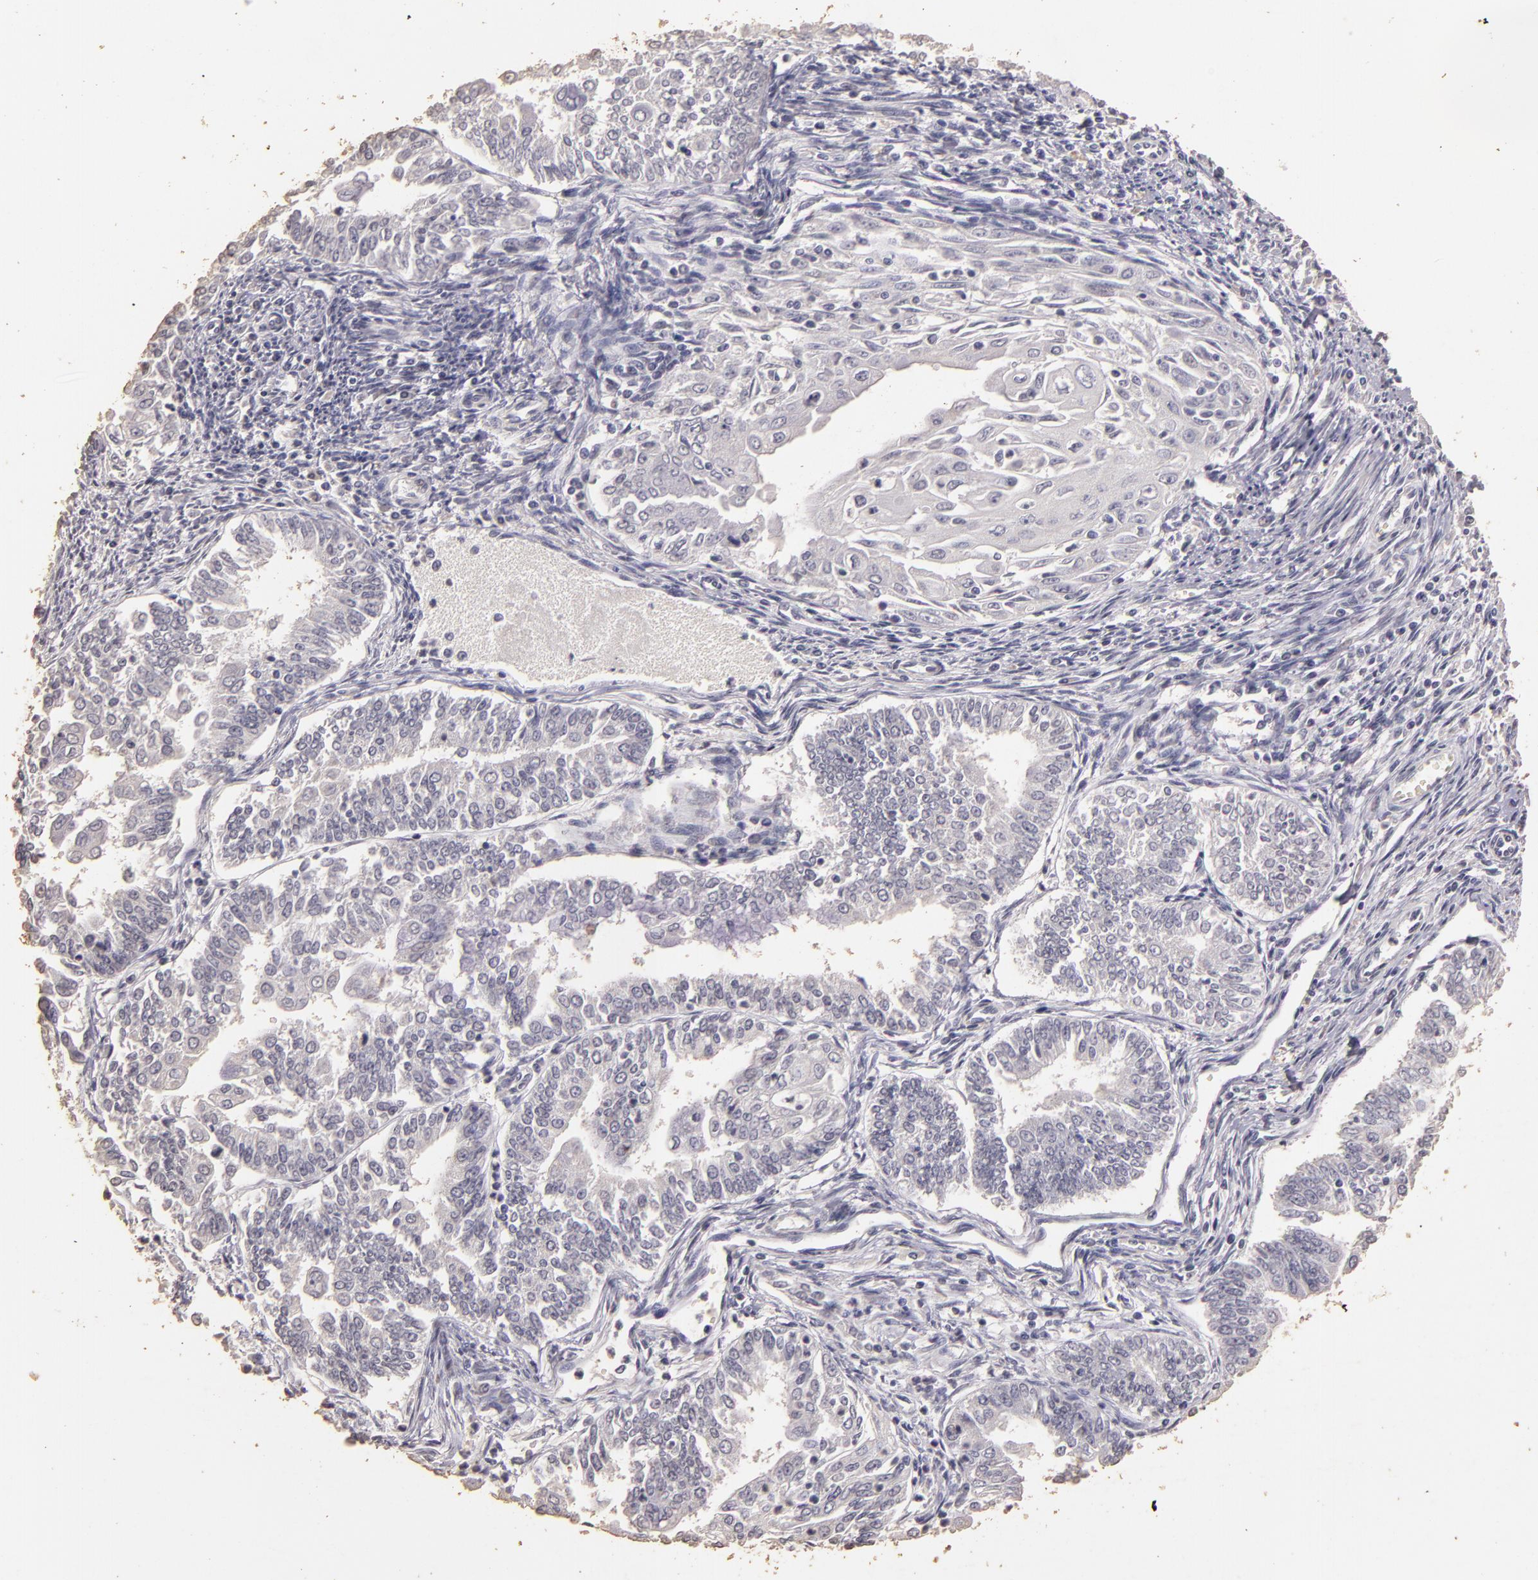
{"staining": {"intensity": "negative", "quantity": "none", "location": "none"}, "tissue": "endometrial cancer", "cell_type": "Tumor cells", "image_type": "cancer", "snomed": [{"axis": "morphology", "description": "Adenocarcinoma, NOS"}, {"axis": "topography", "description": "Endometrium"}], "caption": "Immunohistochemistry (IHC) histopathology image of neoplastic tissue: endometrial cancer stained with DAB (3,3'-diaminobenzidine) demonstrates no significant protein positivity in tumor cells. (Stains: DAB (3,3'-diaminobenzidine) immunohistochemistry with hematoxylin counter stain, Microscopy: brightfield microscopy at high magnification).", "gene": "BCL2L13", "patient": {"sex": "female", "age": 75}}